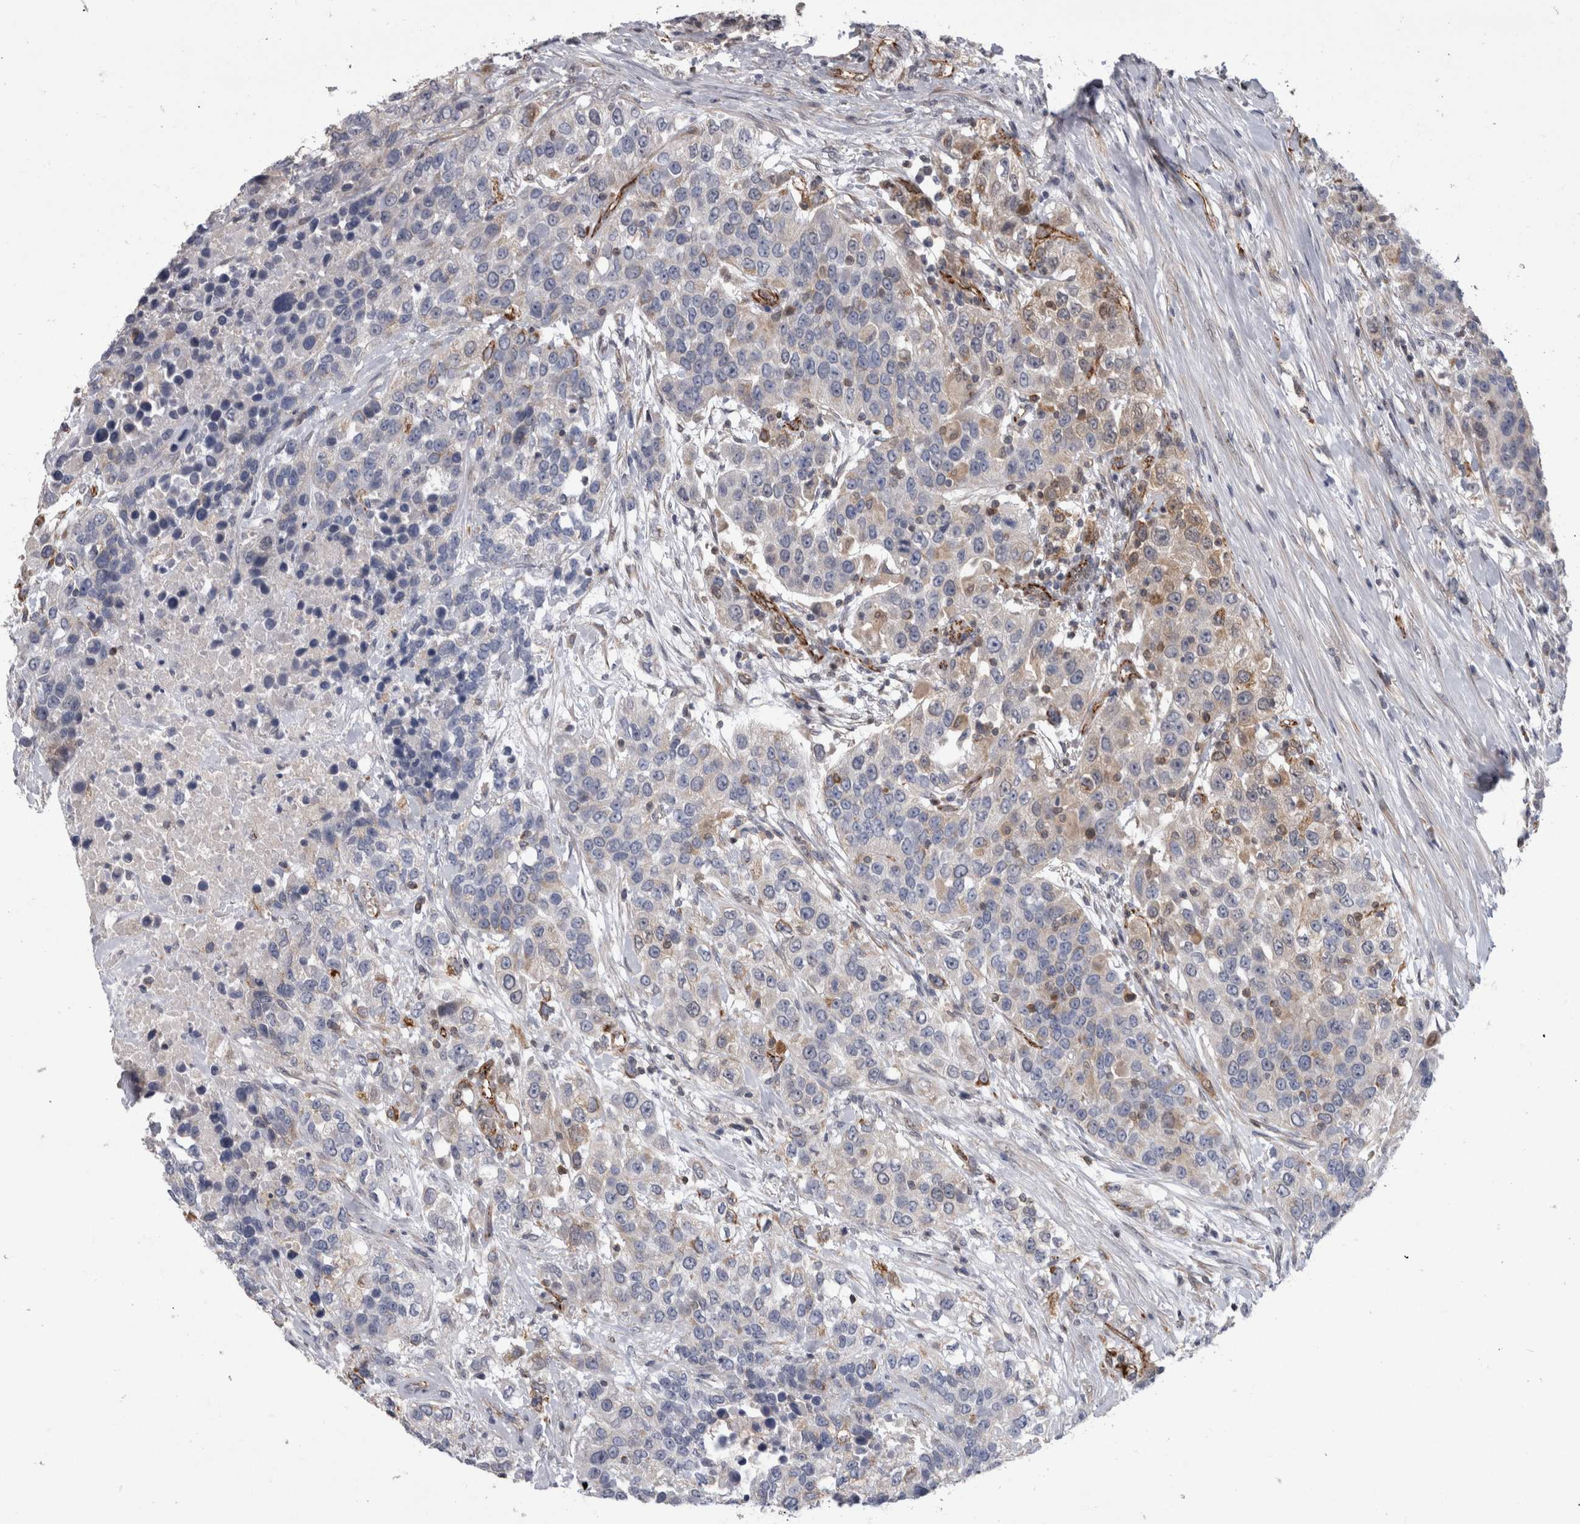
{"staining": {"intensity": "moderate", "quantity": "<25%", "location": "cytoplasmic/membranous"}, "tissue": "urothelial cancer", "cell_type": "Tumor cells", "image_type": "cancer", "snomed": [{"axis": "morphology", "description": "Urothelial carcinoma, High grade"}, {"axis": "topography", "description": "Urinary bladder"}], "caption": "IHC of human urothelial carcinoma (high-grade) demonstrates low levels of moderate cytoplasmic/membranous staining in about <25% of tumor cells.", "gene": "ACOT7", "patient": {"sex": "female", "age": 80}}